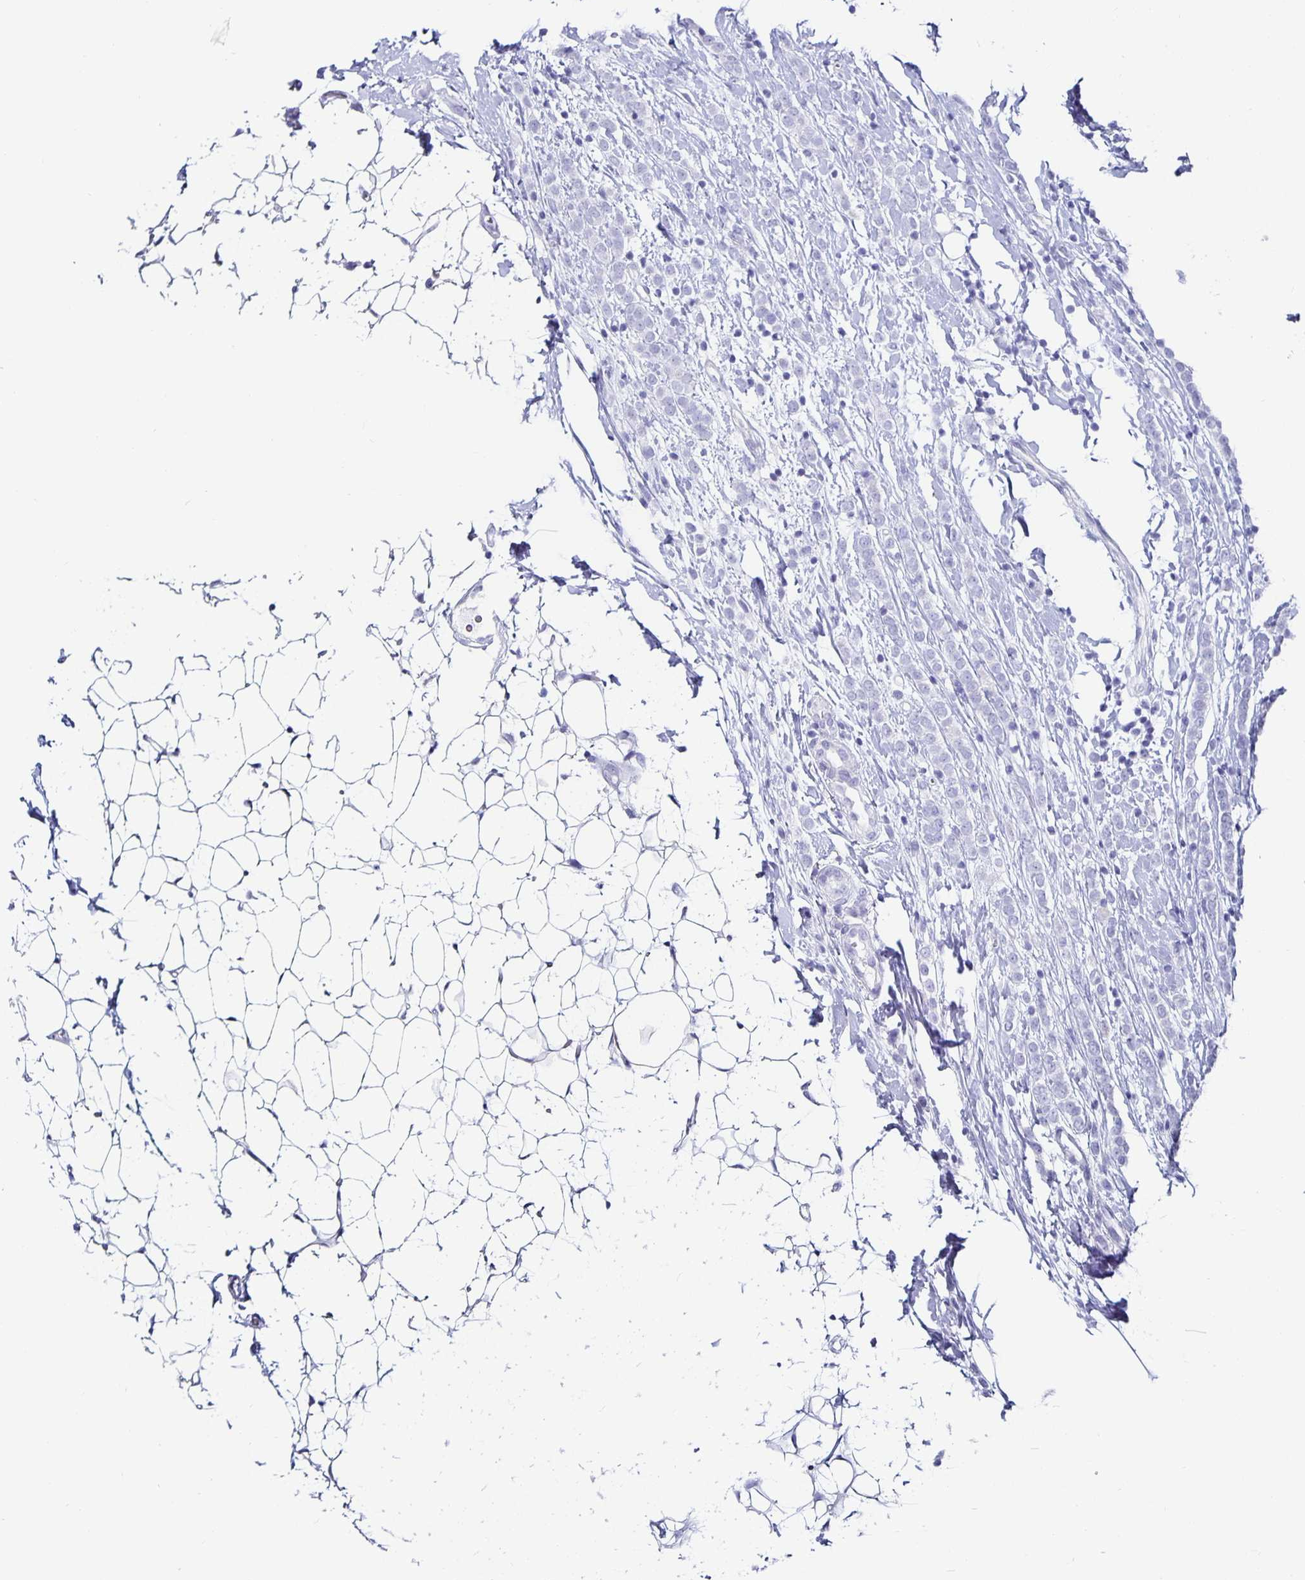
{"staining": {"intensity": "negative", "quantity": "none", "location": "none"}, "tissue": "breast cancer", "cell_type": "Tumor cells", "image_type": "cancer", "snomed": [{"axis": "morphology", "description": "Lobular carcinoma"}, {"axis": "topography", "description": "Breast"}], "caption": "DAB immunohistochemical staining of lobular carcinoma (breast) displays no significant positivity in tumor cells.", "gene": "CHGA", "patient": {"sex": "female", "age": 49}}